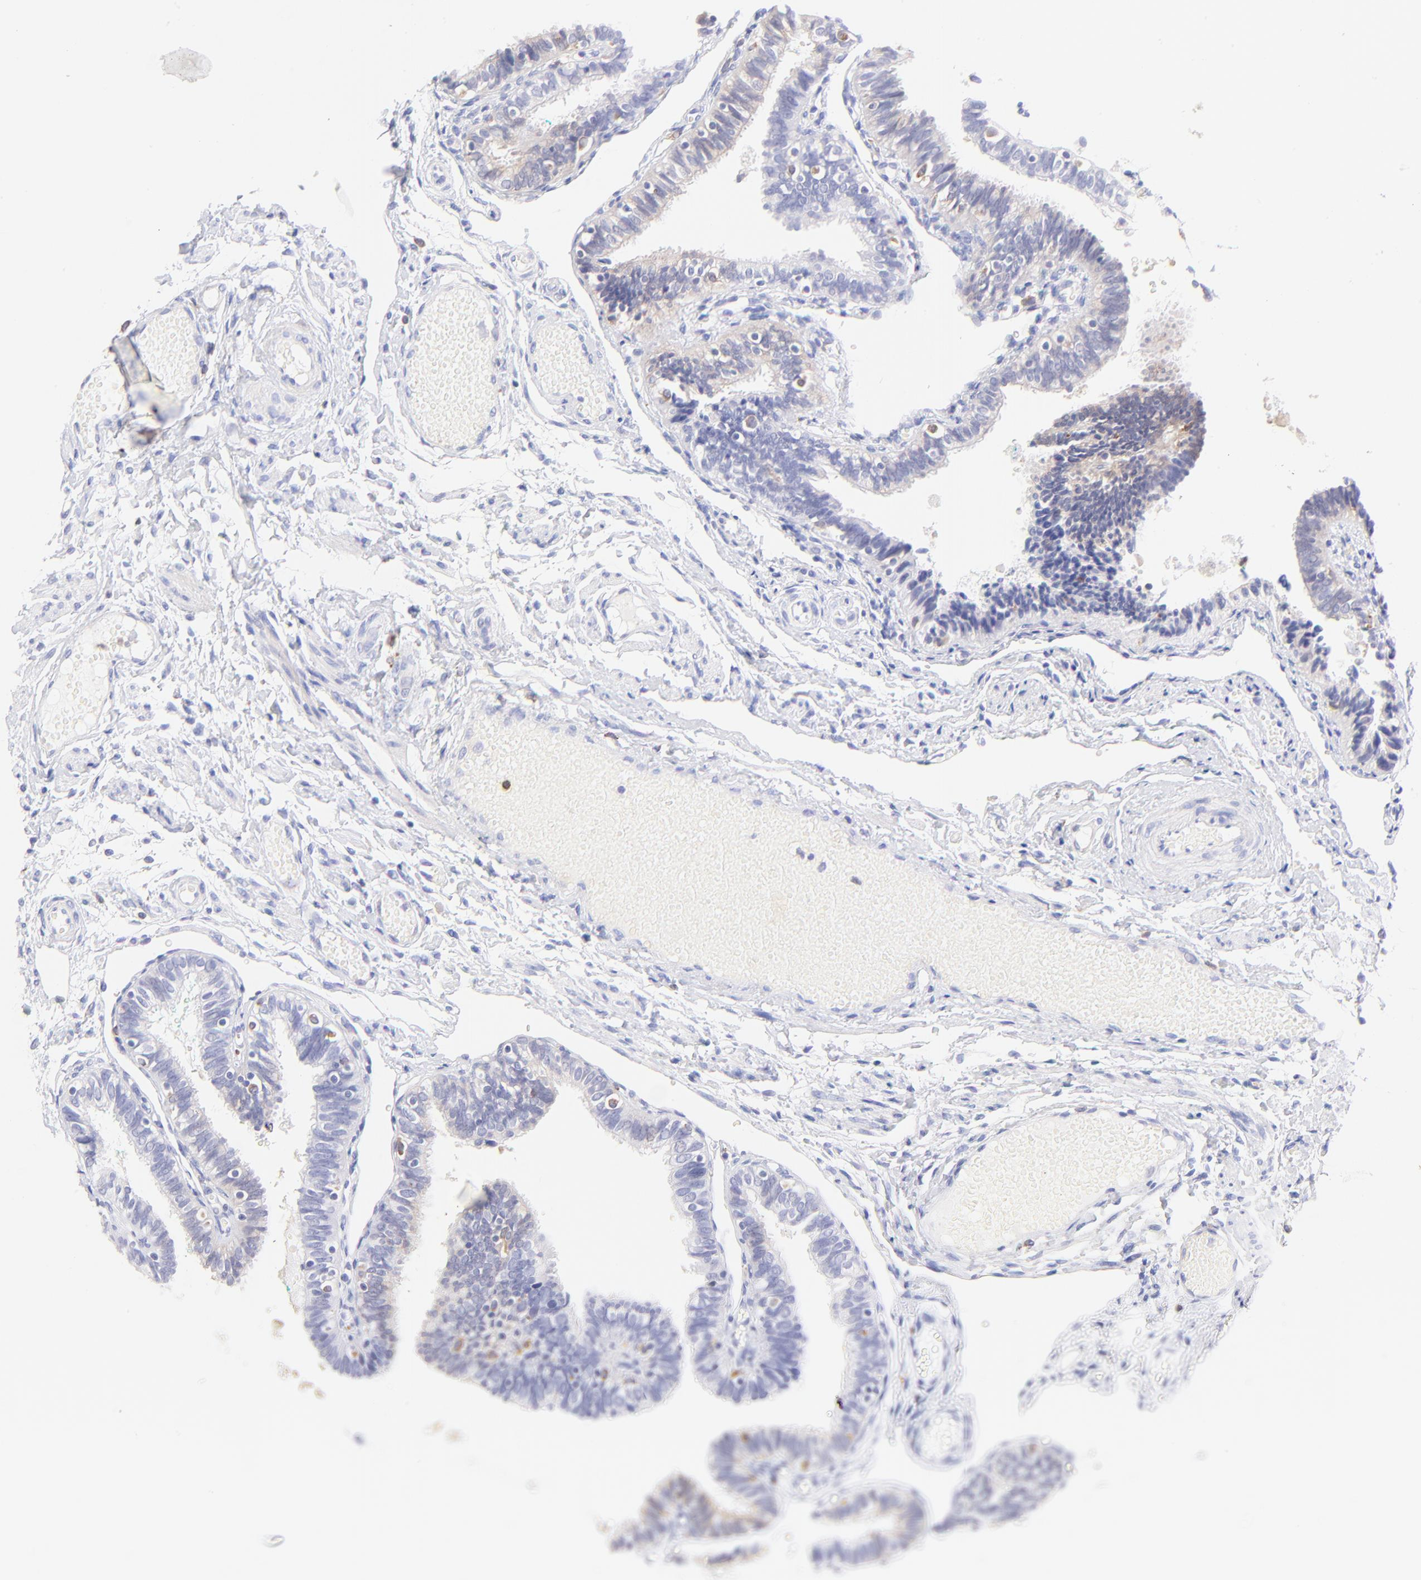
{"staining": {"intensity": "weak", "quantity": "<25%", "location": "cytoplasmic/membranous"}, "tissue": "fallopian tube", "cell_type": "Glandular cells", "image_type": "normal", "snomed": [{"axis": "morphology", "description": "Normal tissue, NOS"}, {"axis": "topography", "description": "Fallopian tube"}], "caption": "DAB (3,3'-diaminobenzidine) immunohistochemical staining of unremarkable human fallopian tube shows no significant positivity in glandular cells. (Brightfield microscopy of DAB immunohistochemistry (IHC) at high magnification).", "gene": "IRAG2", "patient": {"sex": "female", "age": 46}}